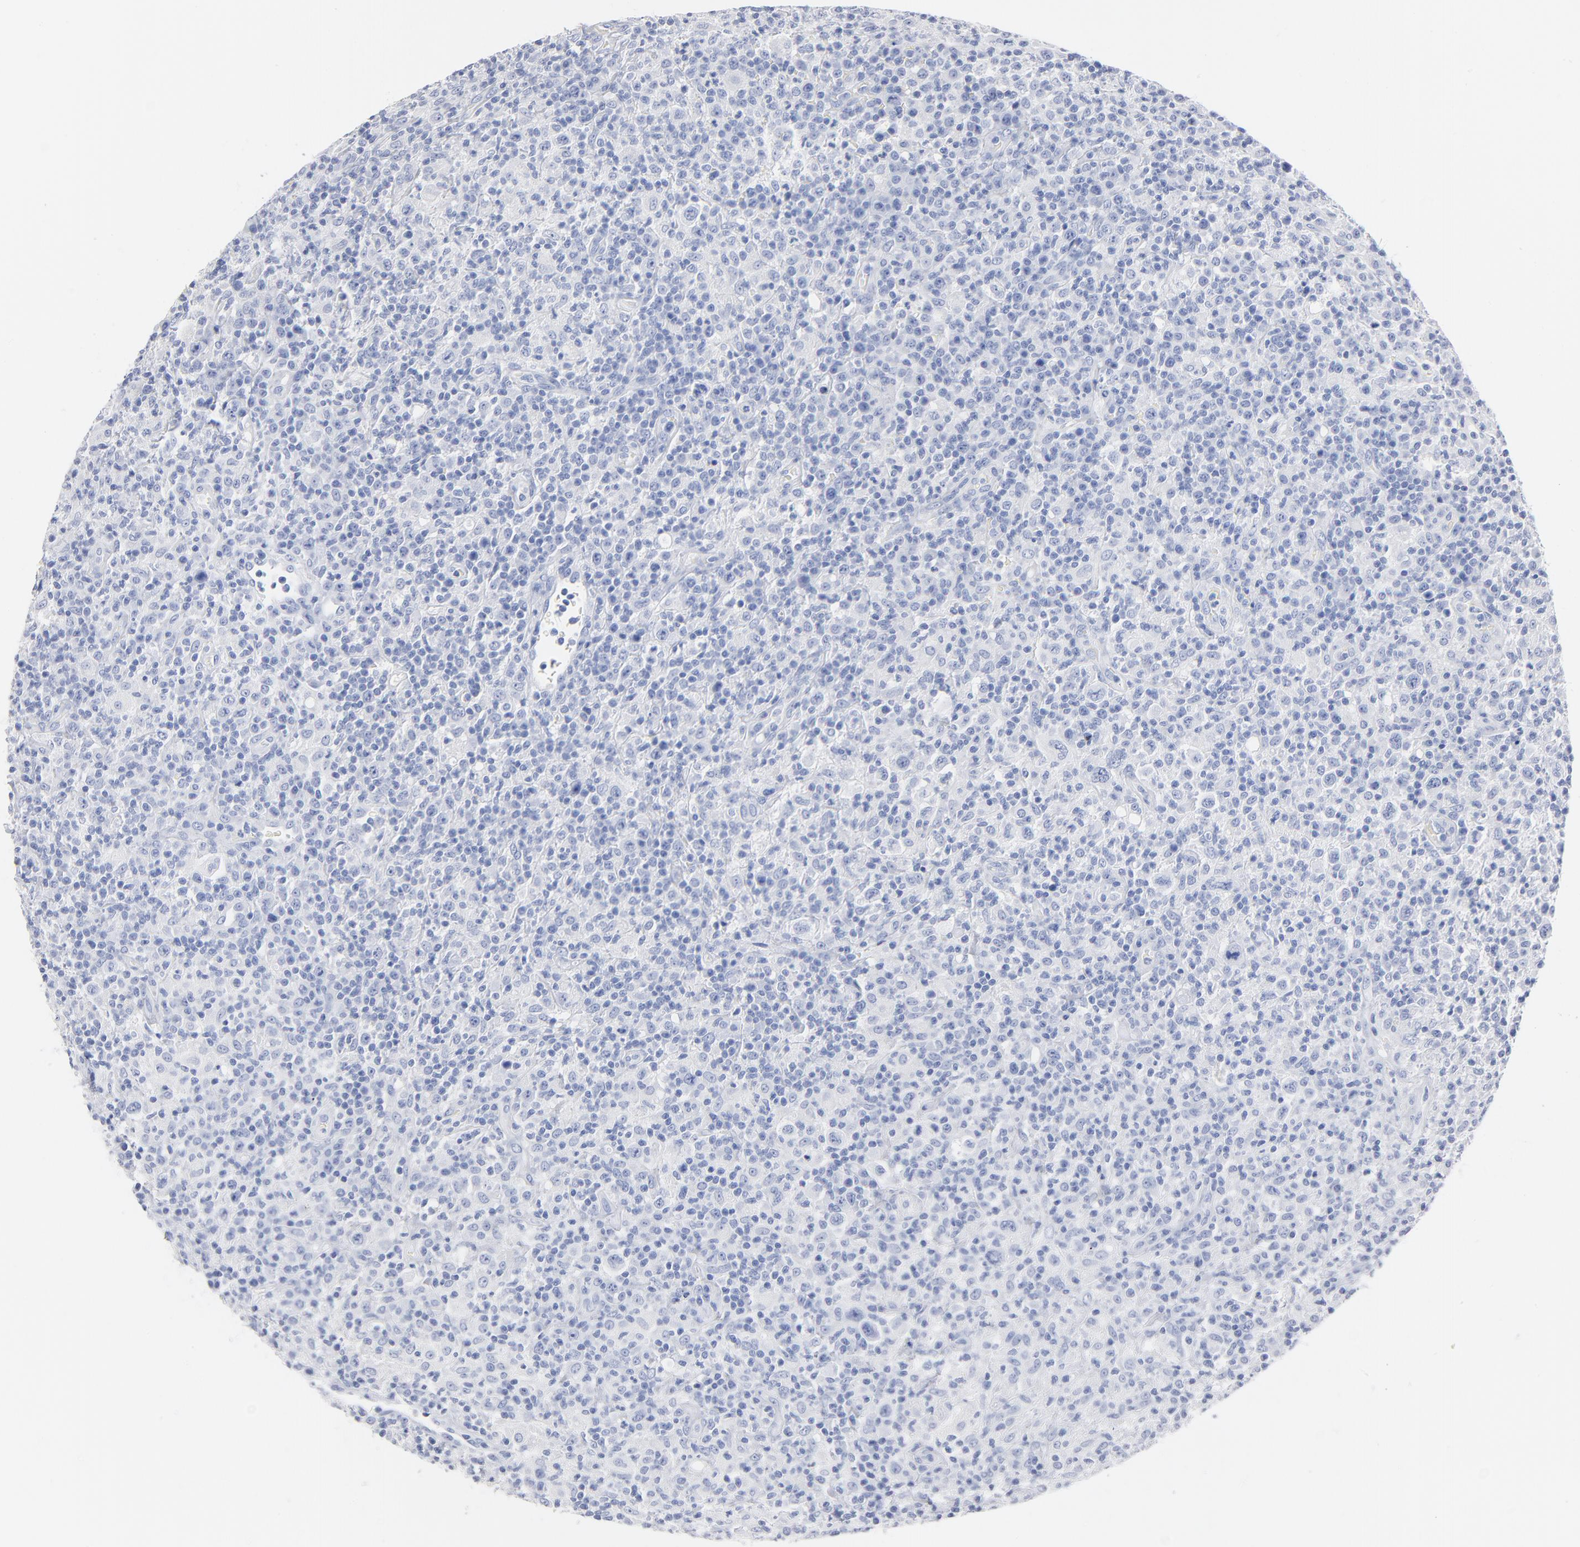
{"staining": {"intensity": "negative", "quantity": "none", "location": "none"}, "tissue": "lymphoma", "cell_type": "Tumor cells", "image_type": "cancer", "snomed": [{"axis": "morphology", "description": "Hodgkin's disease, NOS"}, {"axis": "topography", "description": "Lymph node"}], "caption": "The immunohistochemistry image has no significant positivity in tumor cells of Hodgkin's disease tissue.", "gene": "AGTR1", "patient": {"sex": "male", "age": 65}}